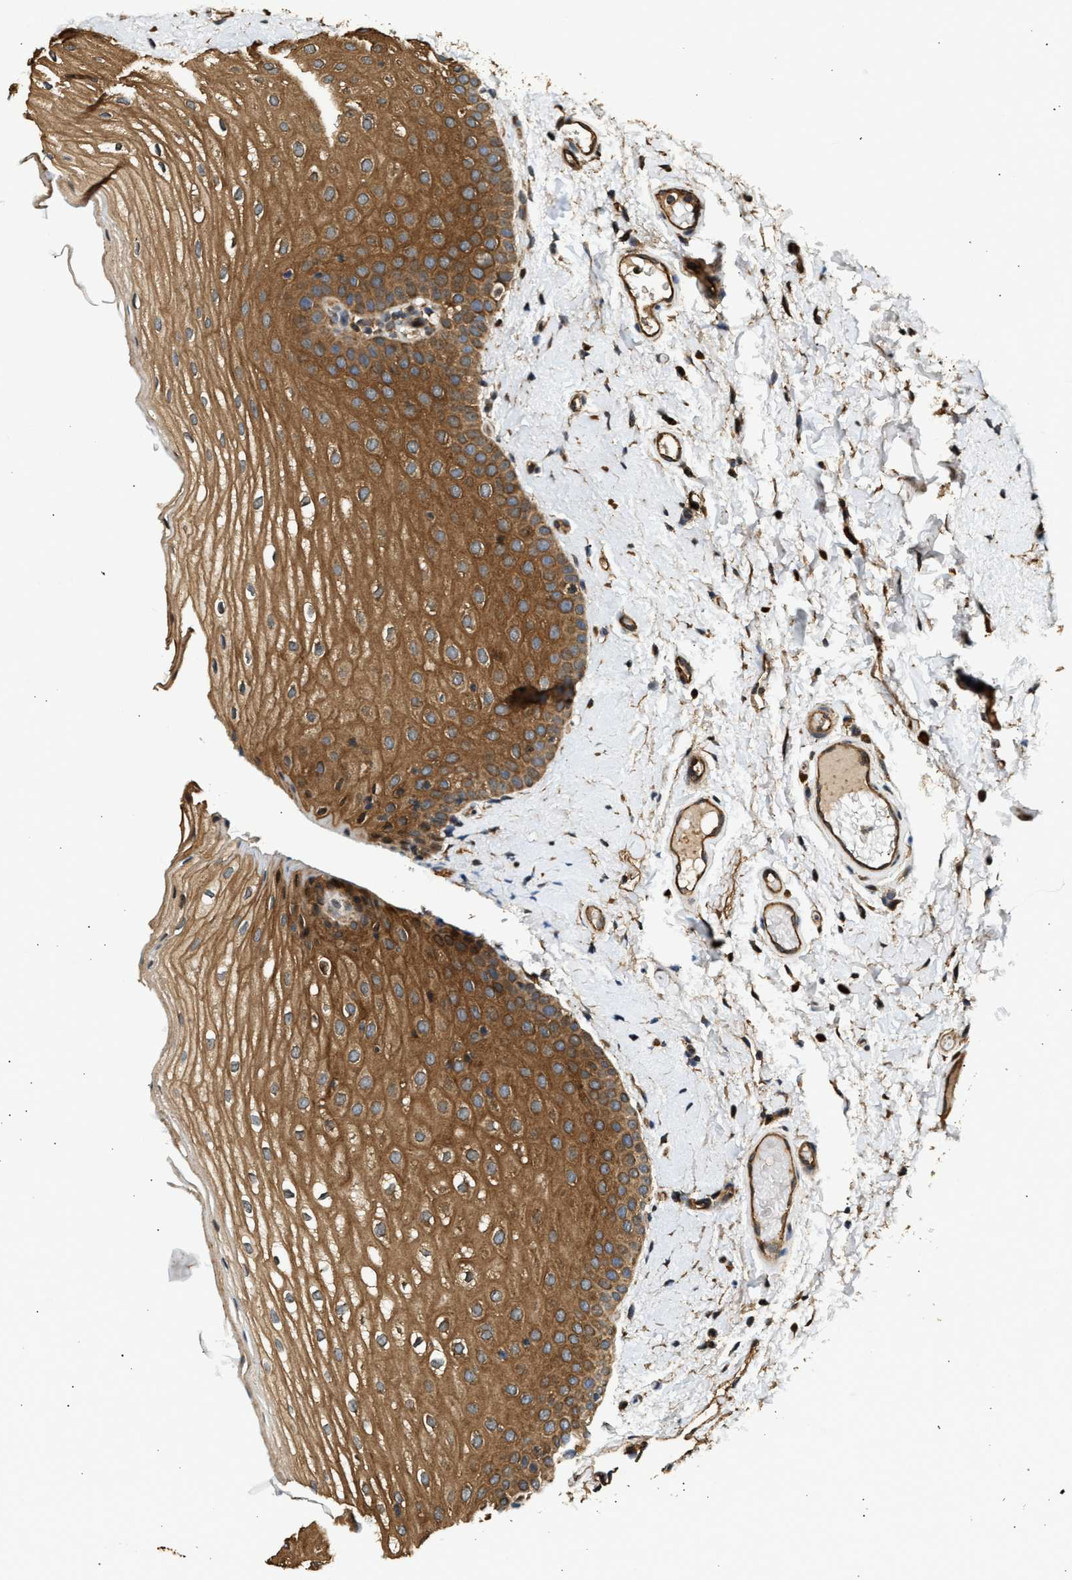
{"staining": {"intensity": "strong", "quantity": ">75%", "location": "cytoplasmic/membranous"}, "tissue": "oral mucosa", "cell_type": "Squamous epithelial cells", "image_type": "normal", "snomed": [{"axis": "morphology", "description": "Normal tissue, NOS"}, {"axis": "topography", "description": "Skin"}, {"axis": "topography", "description": "Oral tissue"}], "caption": "Immunohistochemistry (IHC) (DAB (3,3'-diaminobenzidine)) staining of benign oral mucosa reveals strong cytoplasmic/membranous protein expression in approximately >75% of squamous epithelial cells.", "gene": "DUSP14", "patient": {"sex": "male", "age": 84}}